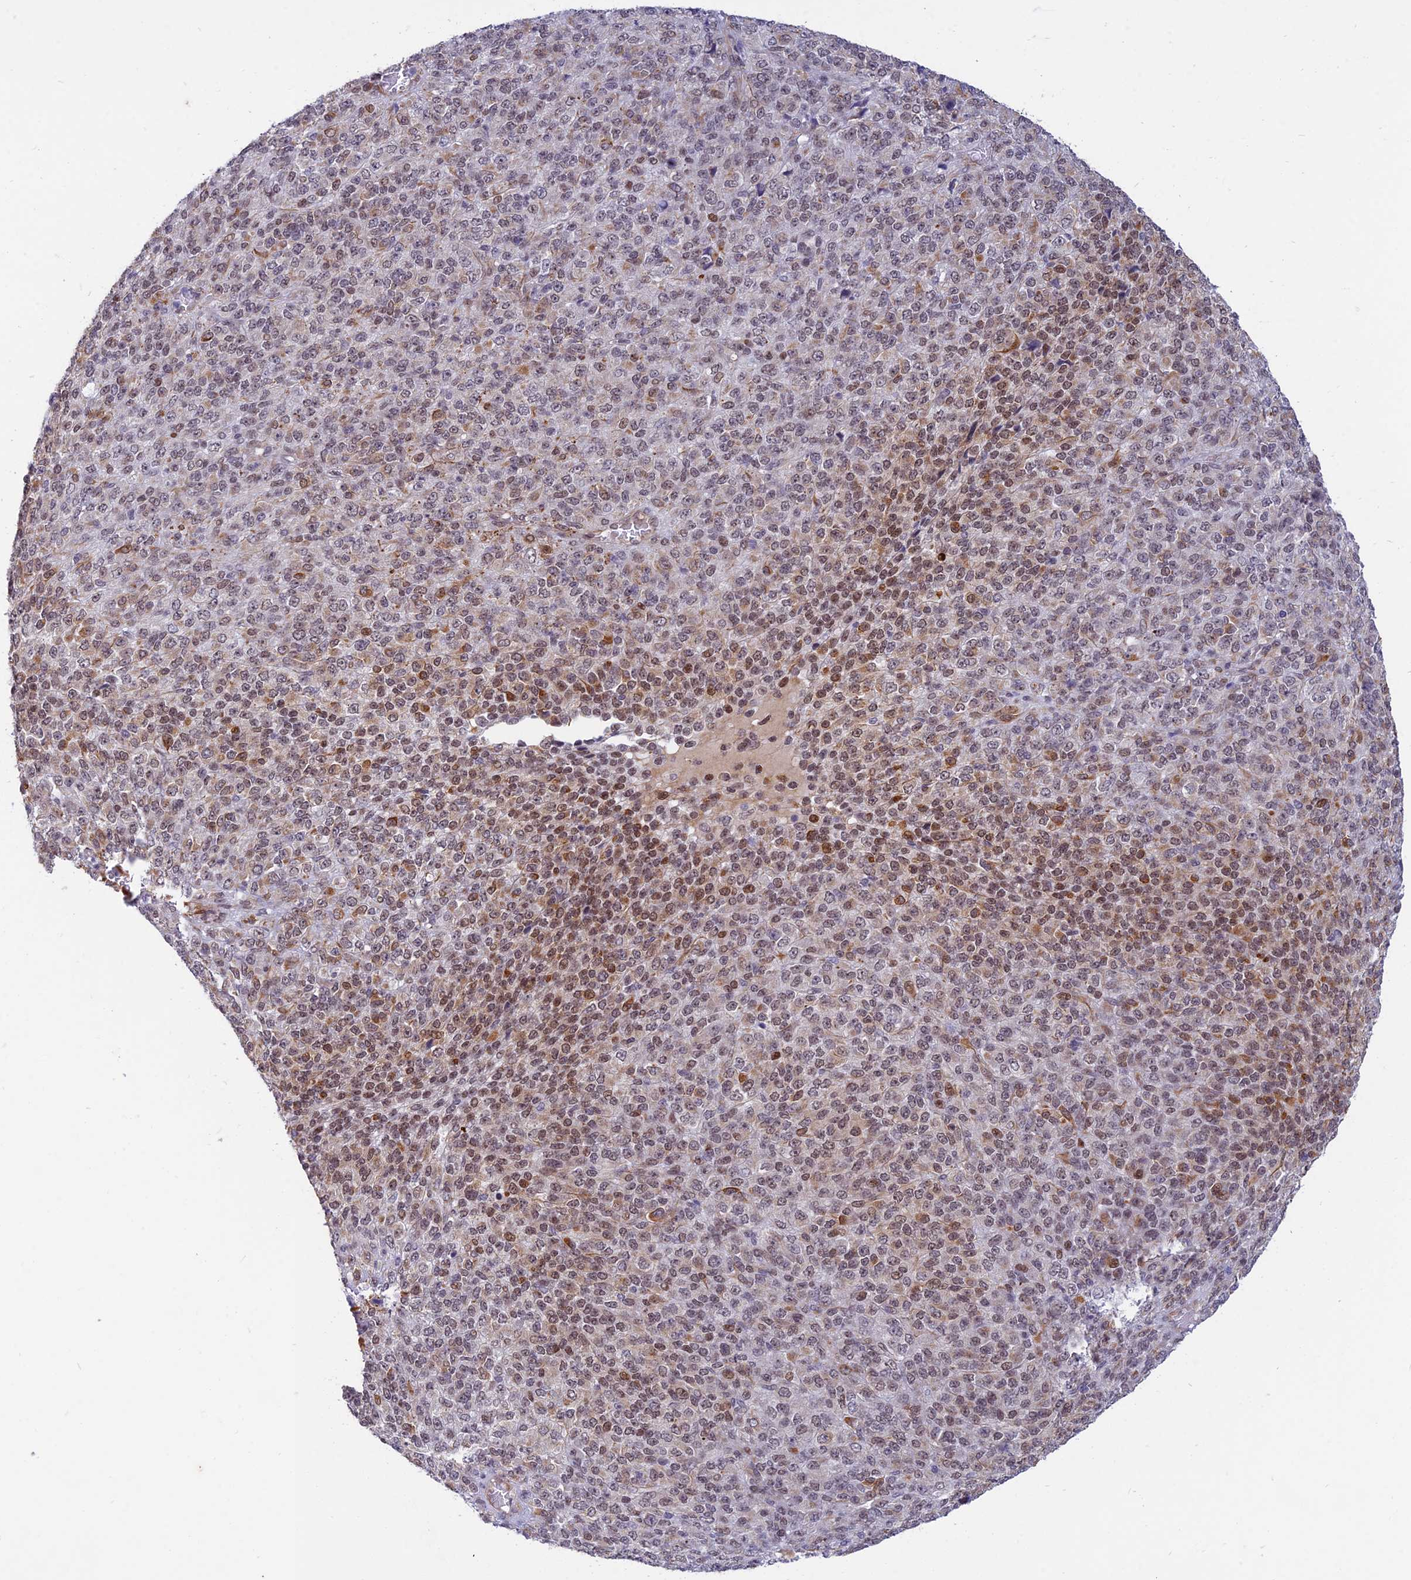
{"staining": {"intensity": "moderate", "quantity": ">75%", "location": "cytoplasmic/membranous,nuclear"}, "tissue": "melanoma", "cell_type": "Tumor cells", "image_type": "cancer", "snomed": [{"axis": "morphology", "description": "Malignant melanoma, Metastatic site"}, {"axis": "topography", "description": "Brain"}], "caption": "Melanoma stained for a protein shows moderate cytoplasmic/membranous and nuclear positivity in tumor cells. (Stains: DAB in brown, nuclei in blue, Microscopy: brightfield microscopy at high magnification).", "gene": "SAPCD2", "patient": {"sex": "female", "age": 56}}